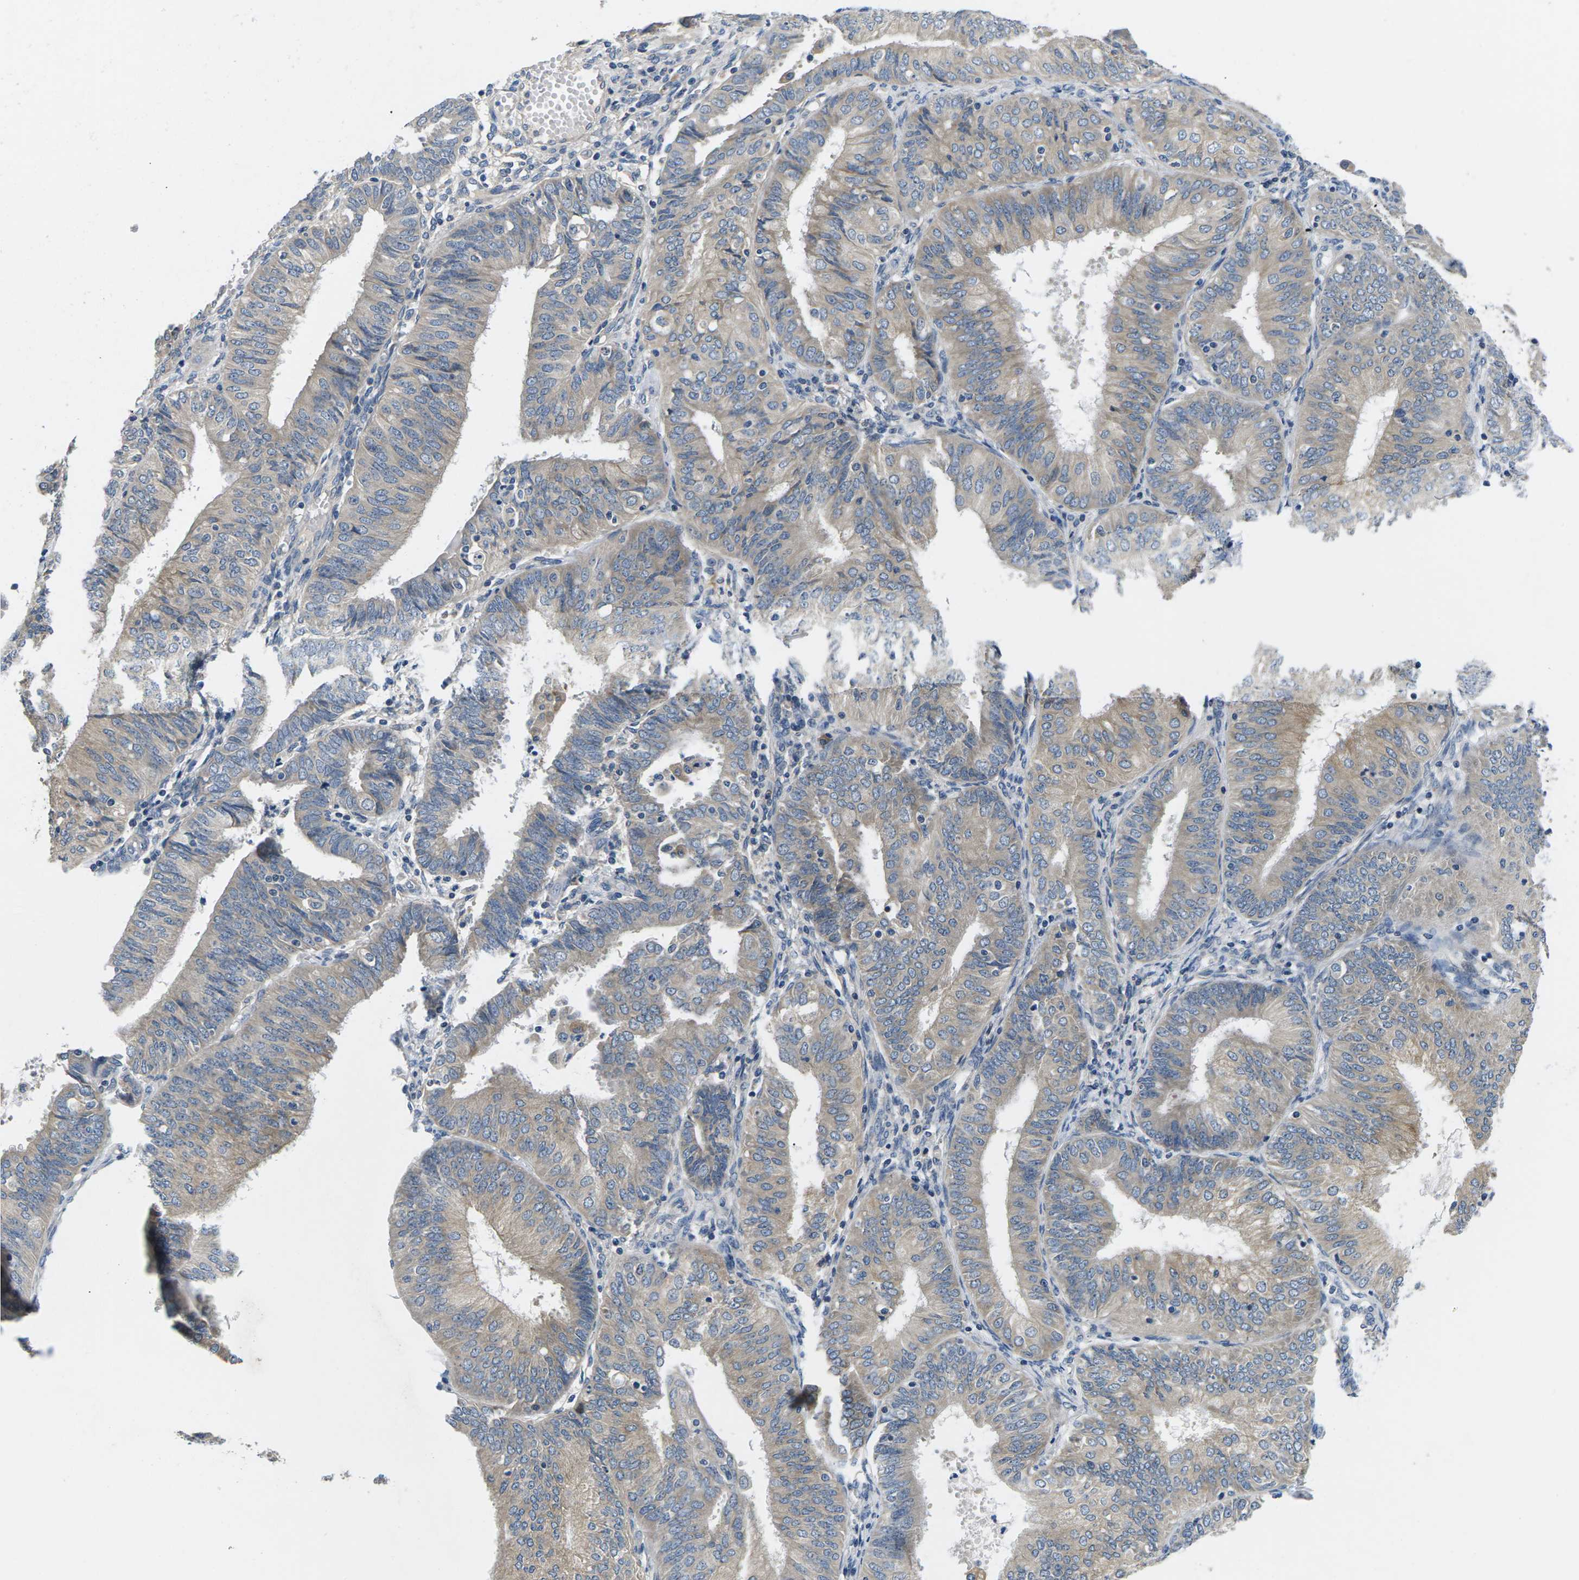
{"staining": {"intensity": "weak", "quantity": "<25%", "location": "cytoplasmic/membranous"}, "tissue": "endometrial cancer", "cell_type": "Tumor cells", "image_type": "cancer", "snomed": [{"axis": "morphology", "description": "Adenocarcinoma, NOS"}, {"axis": "topography", "description": "Endometrium"}], "caption": "Histopathology image shows no protein expression in tumor cells of endometrial adenocarcinoma tissue. (Immunohistochemistry, brightfield microscopy, high magnification).", "gene": "ERGIC3", "patient": {"sex": "female", "age": 58}}